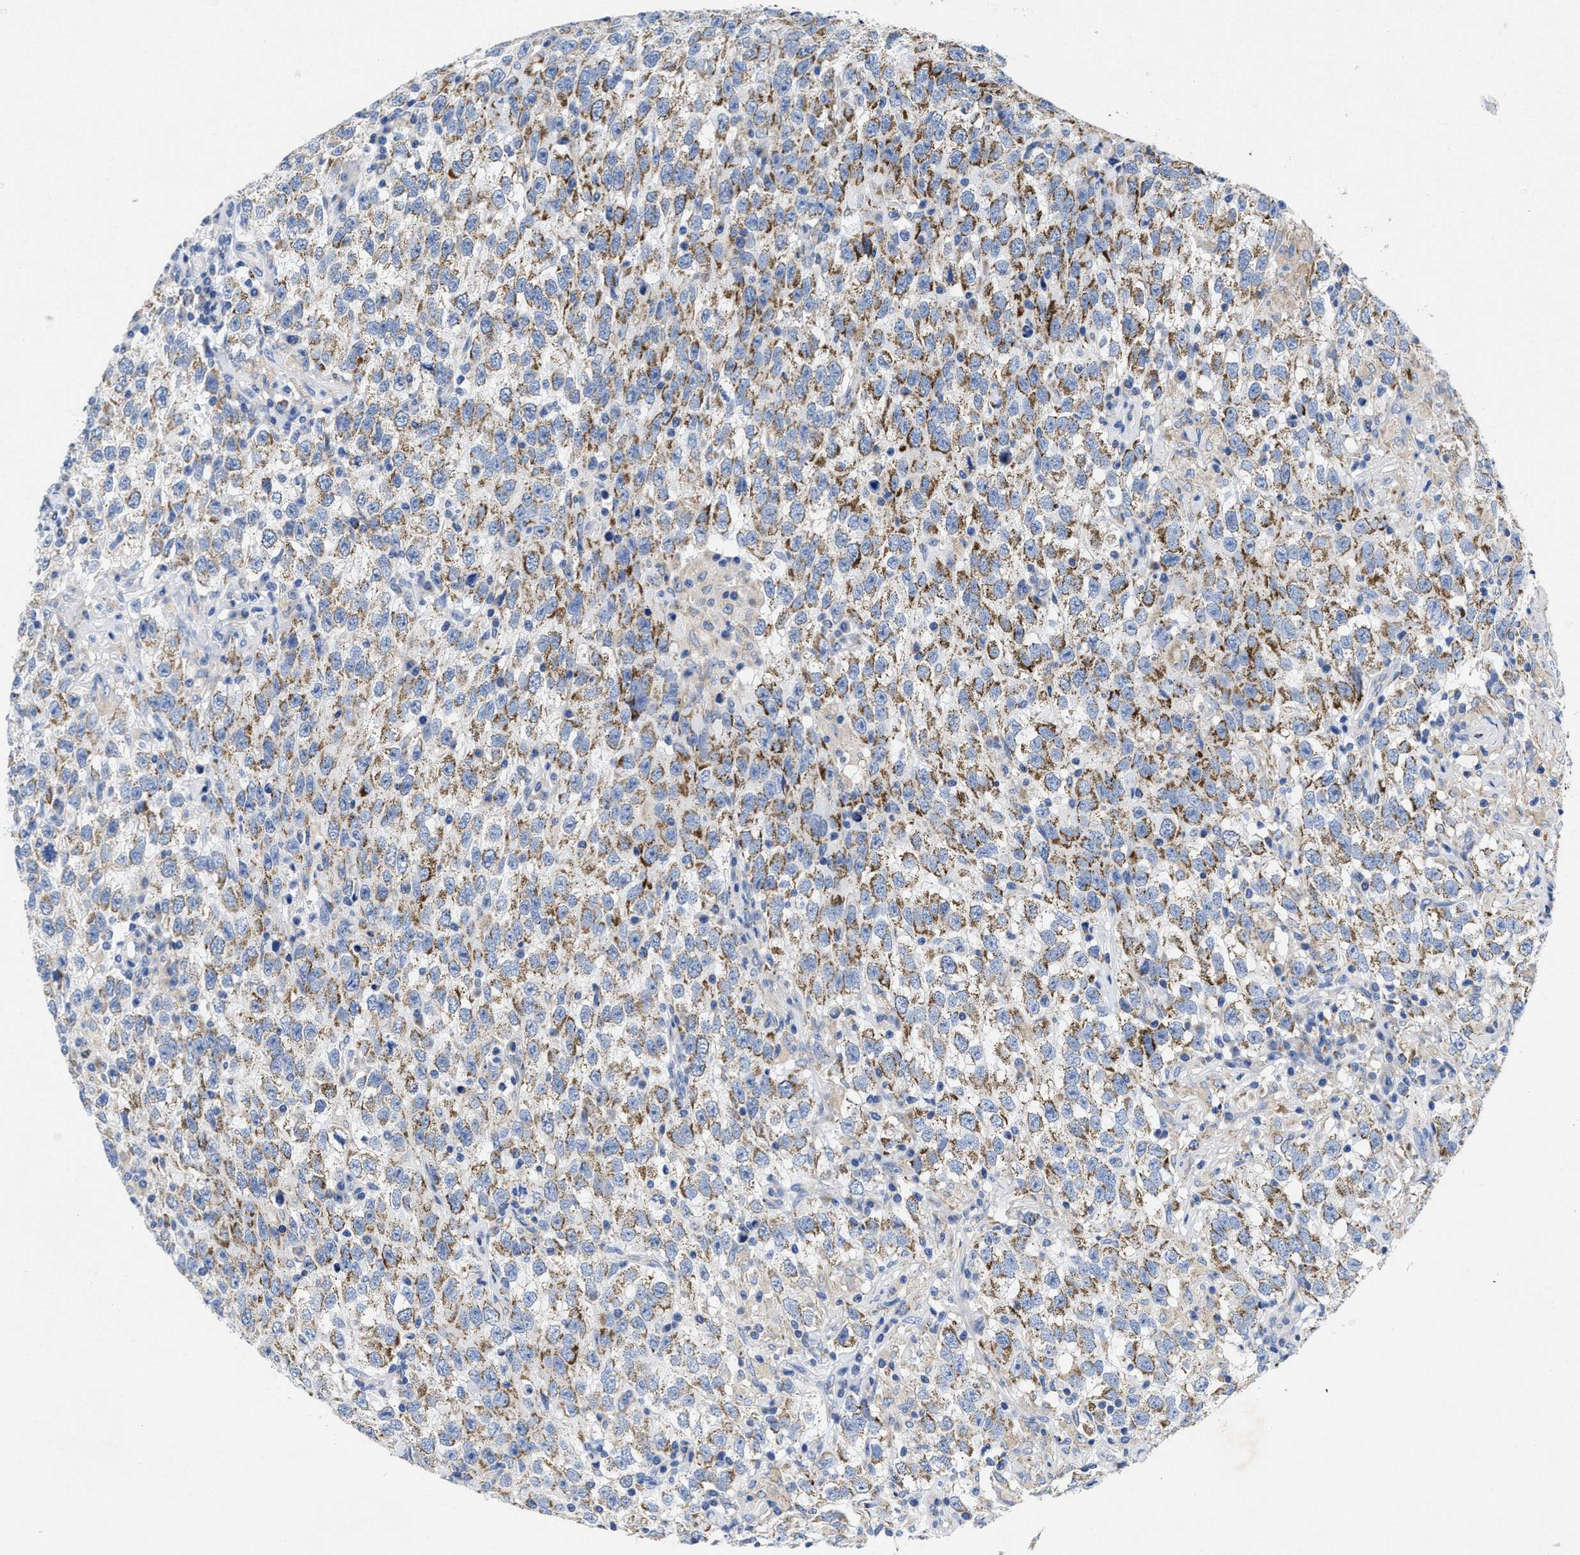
{"staining": {"intensity": "moderate", "quantity": ">75%", "location": "cytoplasmic/membranous"}, "tissue": "testis cancer", "cell_type": "Tumor cells", "image_type": "cancer", "snomed": [{"axis": "morphology", "description": "Seminoma, NOS"}, {"axis": "topography", "description": "Testis"}], "caption": "Immunohistochemistry (DAB) staining of human testis seminoma displays moderate cytoplasmic/membranous protein positivity in approximately >75% of tumor cells. (DAB = brown stain, brightfield microscopy at high magnification).", "gene": "TBRG4", "patient": {"sex": "male", "age": 41}}